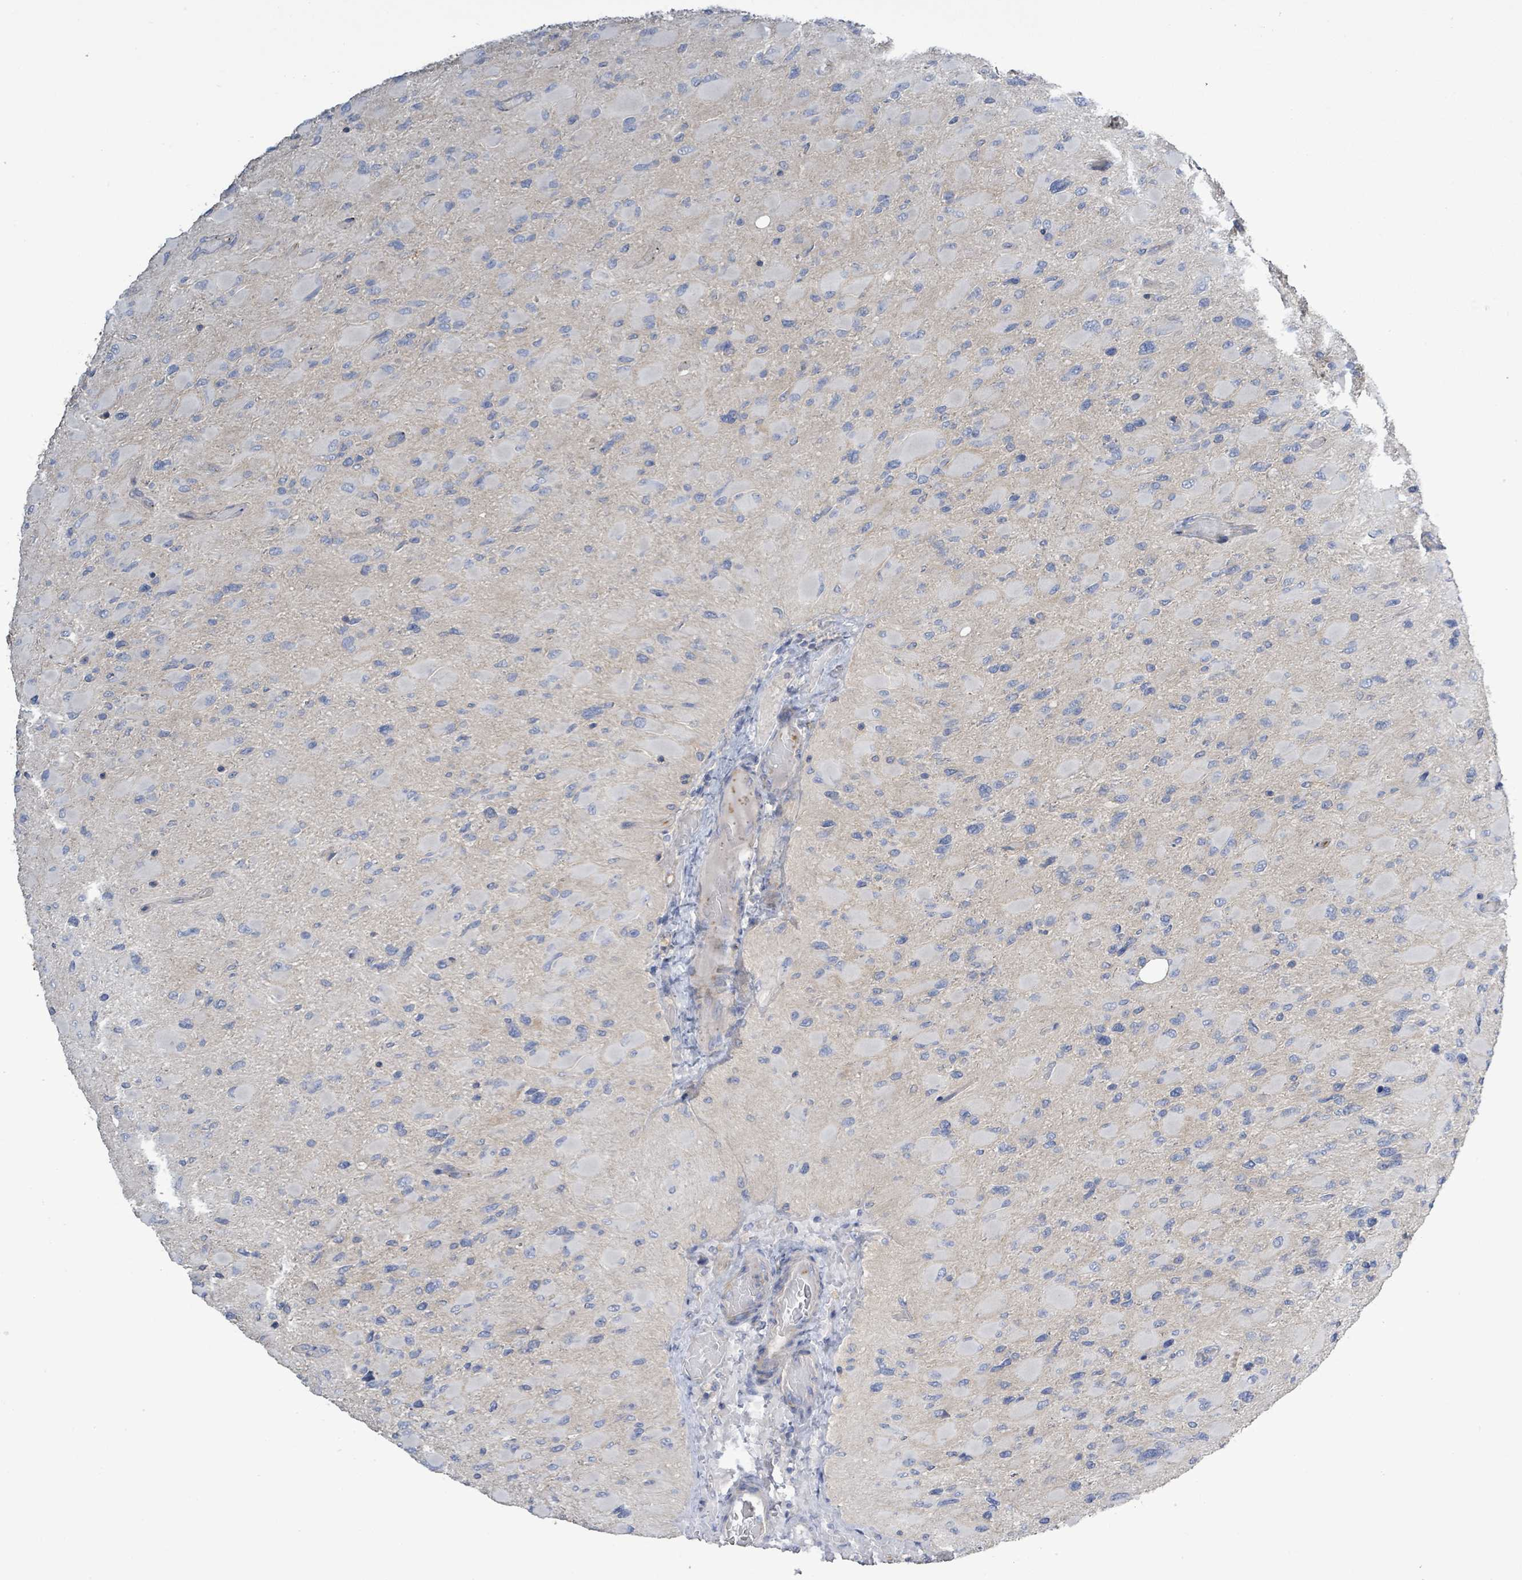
{"staining": {"intensity": "negative", "quantity": "none", "location": "none"}, "tissue": "glioma", "cell_type": "Tumor cells", "image_type": "cancer", "snomed": [{"axis": "morphology", "description": "Glioma, malignant, High grade"}, {"axis": "topography", "description": "Cerebral cortex"}], "caption": "Glioma was stained to show a protein in brown. There is no significant positivity in tumor cells.", "gene": "KRAS", "patient": {"sex": "female", "age": 36}}